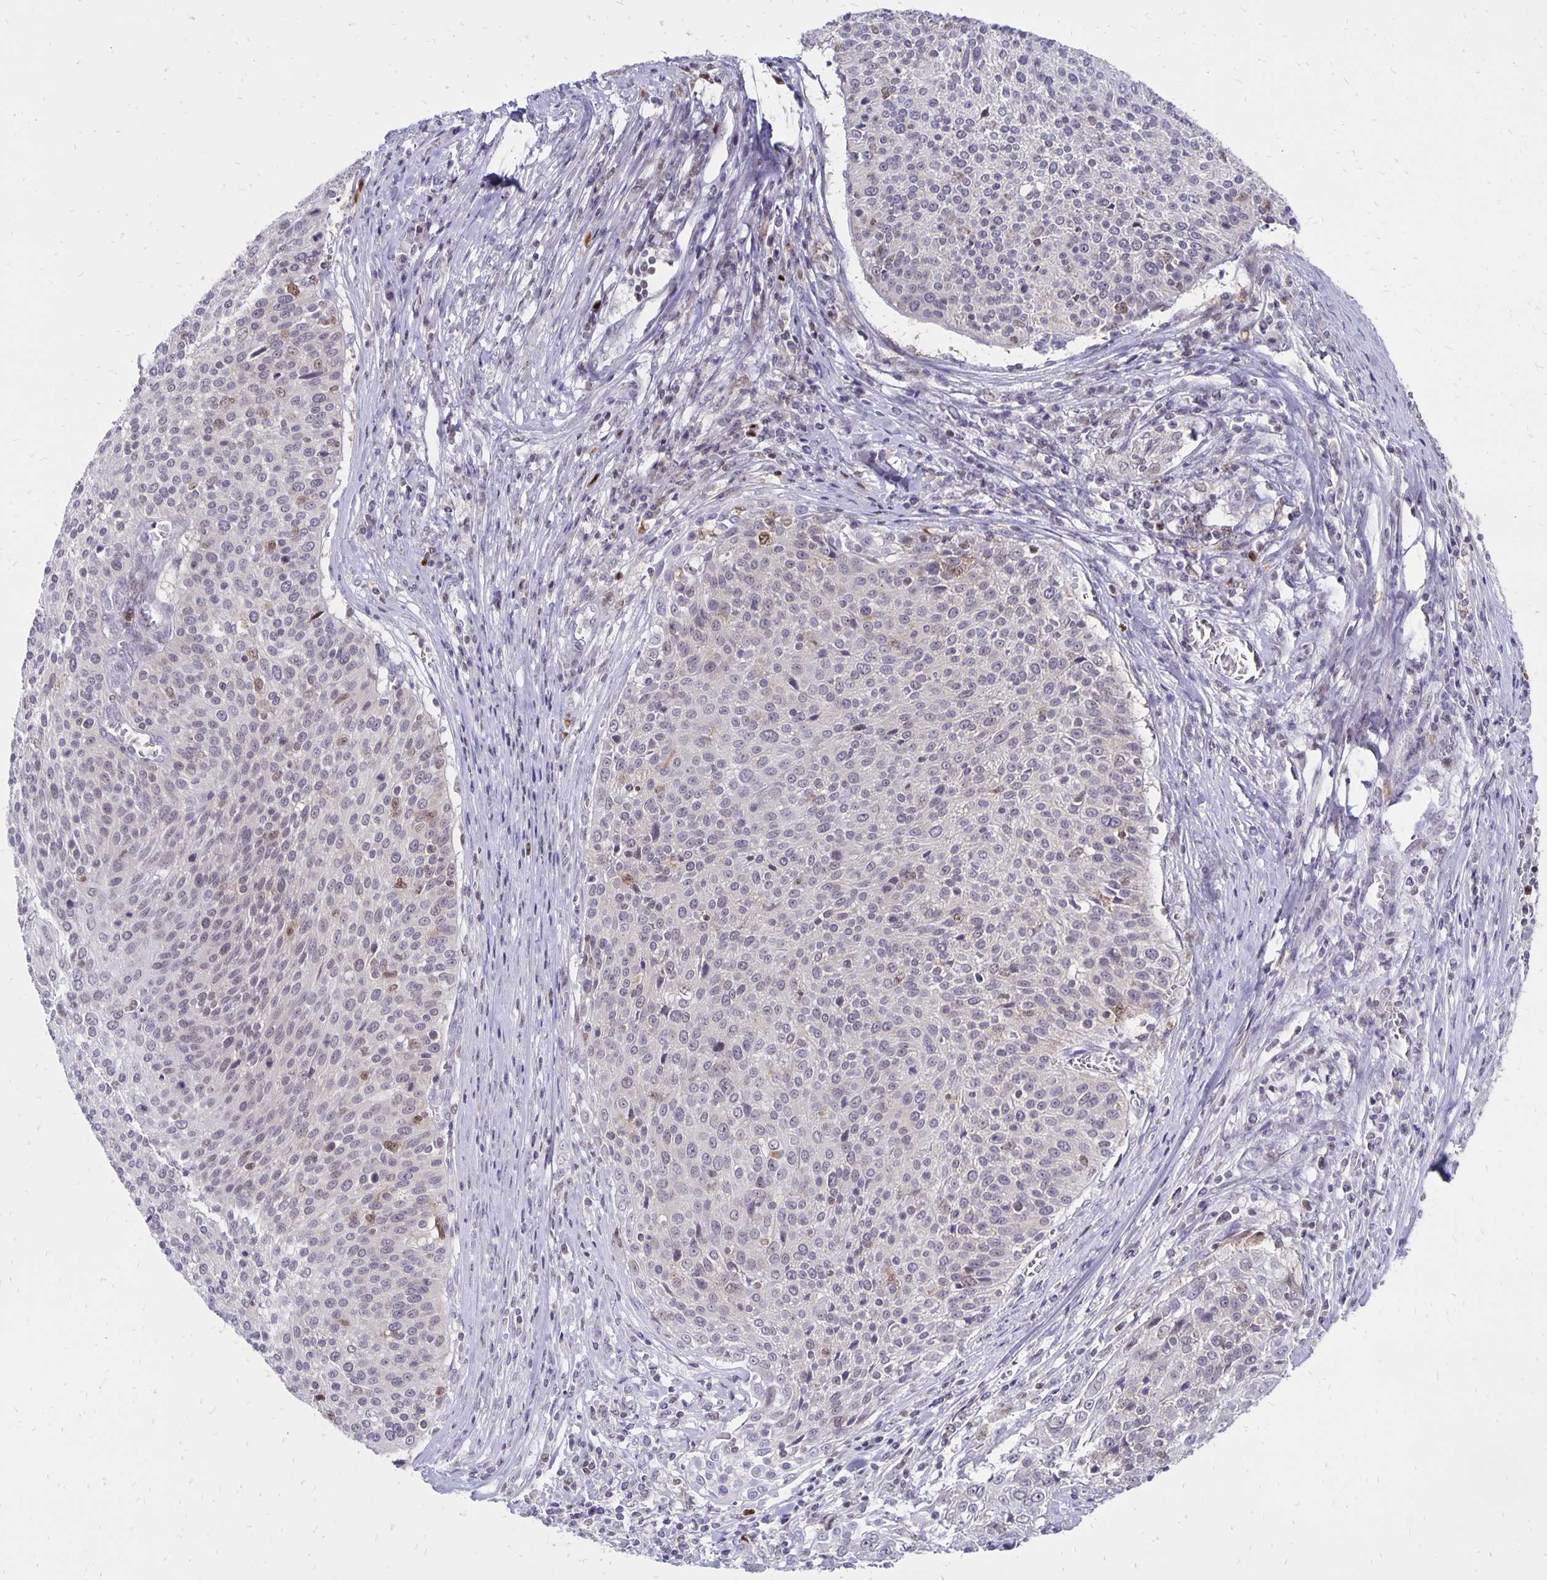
{"staining": {"intensity": "negative", "quantity": "none", "location": "none"}, "tissue": "cervical cancer", "cell_type": "Tumor cells", "image_type": "cancer", "snomed": [{"axis": "morphology", "description": "Squamous cell carcinoma, NOS"}, {"axis": "topography", "description": "Cervix"}], "caption": "Immunohistochemistry of human cervical squamous cell carcinoma demonstrates no expression in tumor cells.", "gene": "DCK", "patient": {"sex": "female", "age": 31}}